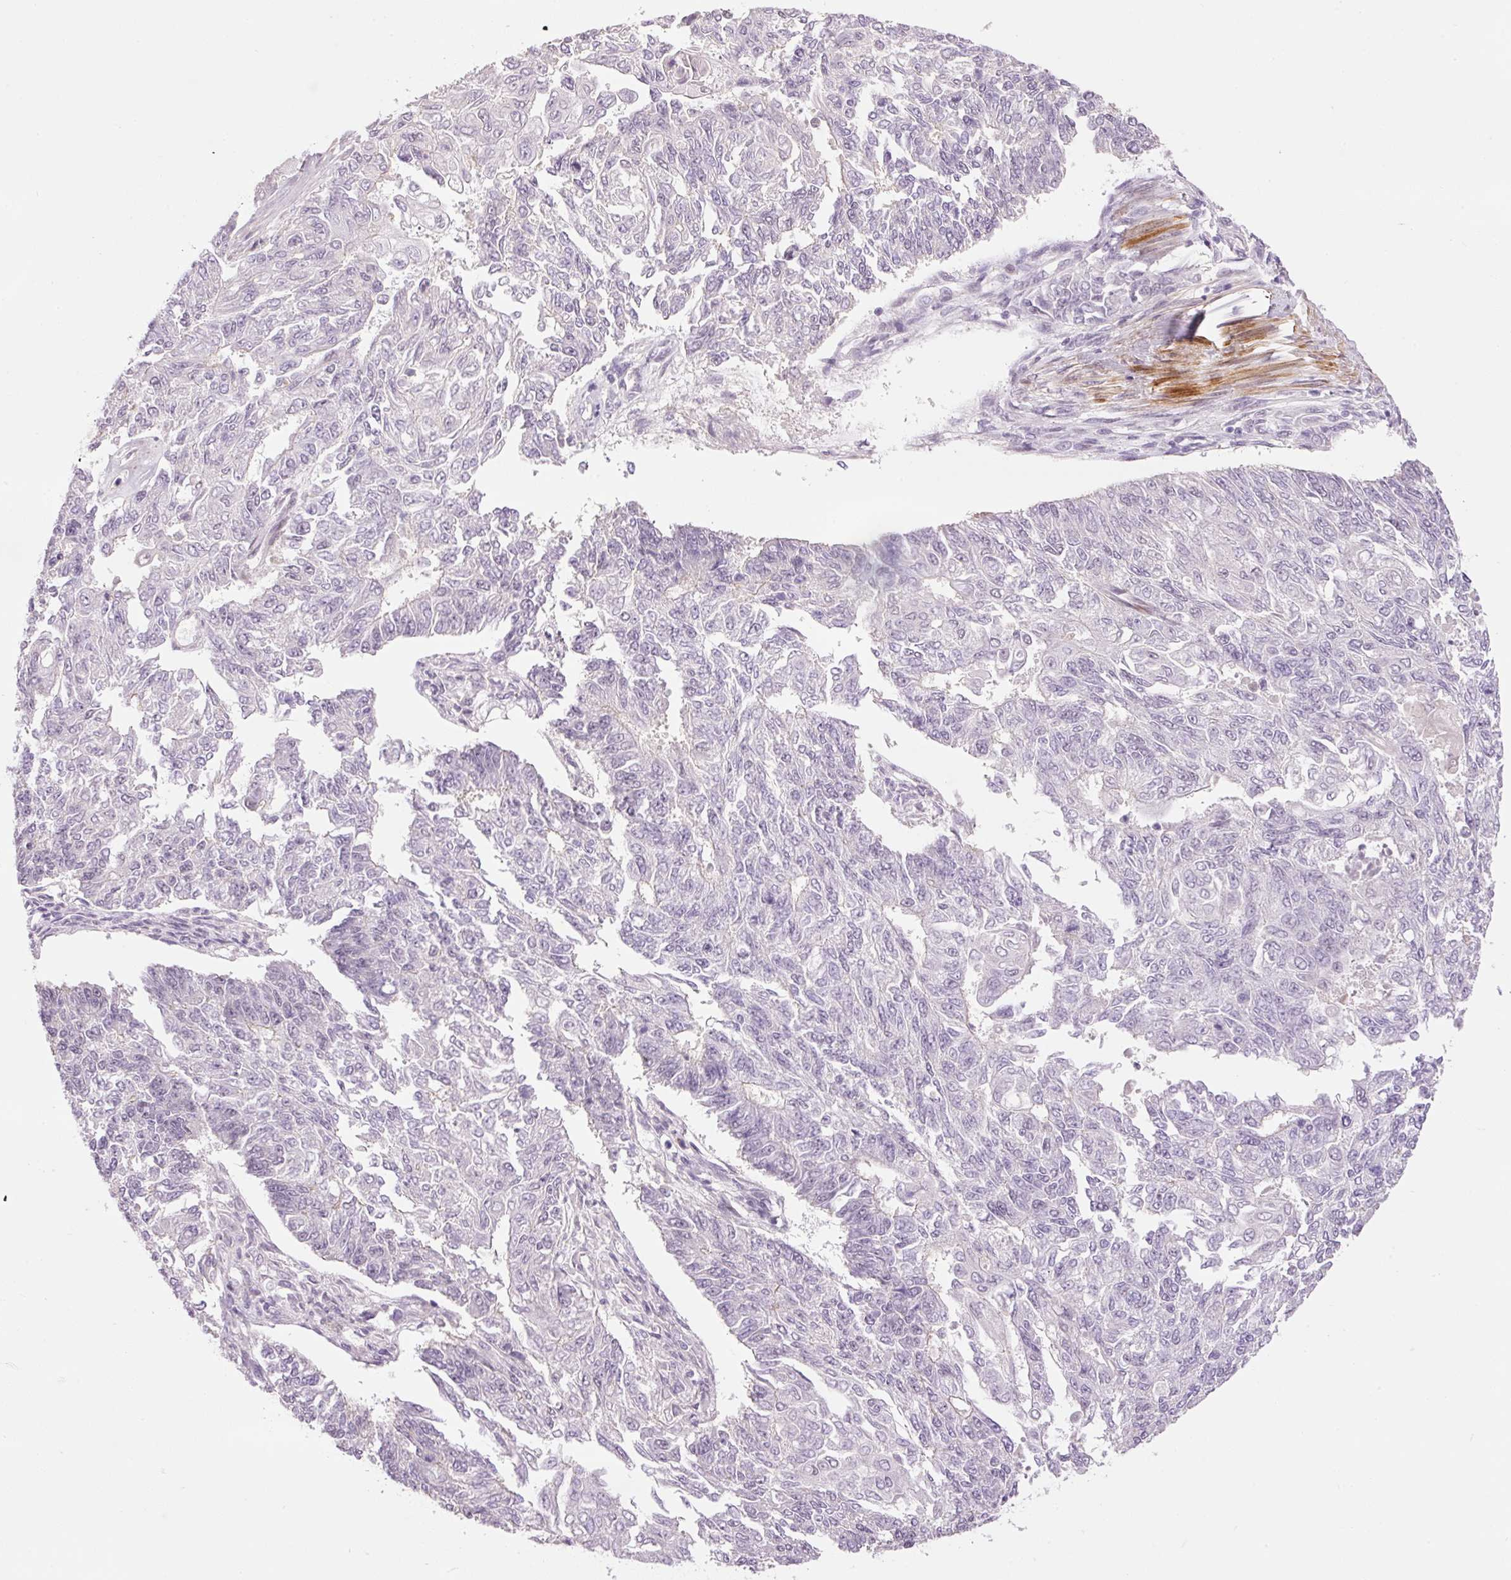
{"staining": {"intensity": "negative", "quantity": "none", "location": "none"}, "tissue": "endometrial cancer", "cell_type": "Tumor cells", "image_type": "cancer", "snomed": [{"axis": "morphology", "description": "Adenocarcinoma, NOS"}, {"axis": "topography", "description": "Endometrium"}], "caption": "The micrograph exhibits no staining of tumor cells in endometrial adenocarcinoma. The staining was performed using DAB (3,3'-diaminobenzidine) to visualize the protein expression in brown, while the nuclei were stained in blue with hematoxylin (Magnification: 20x).", "gene": "HNF1A", "patient": {"sex": "female", "age": 32}}